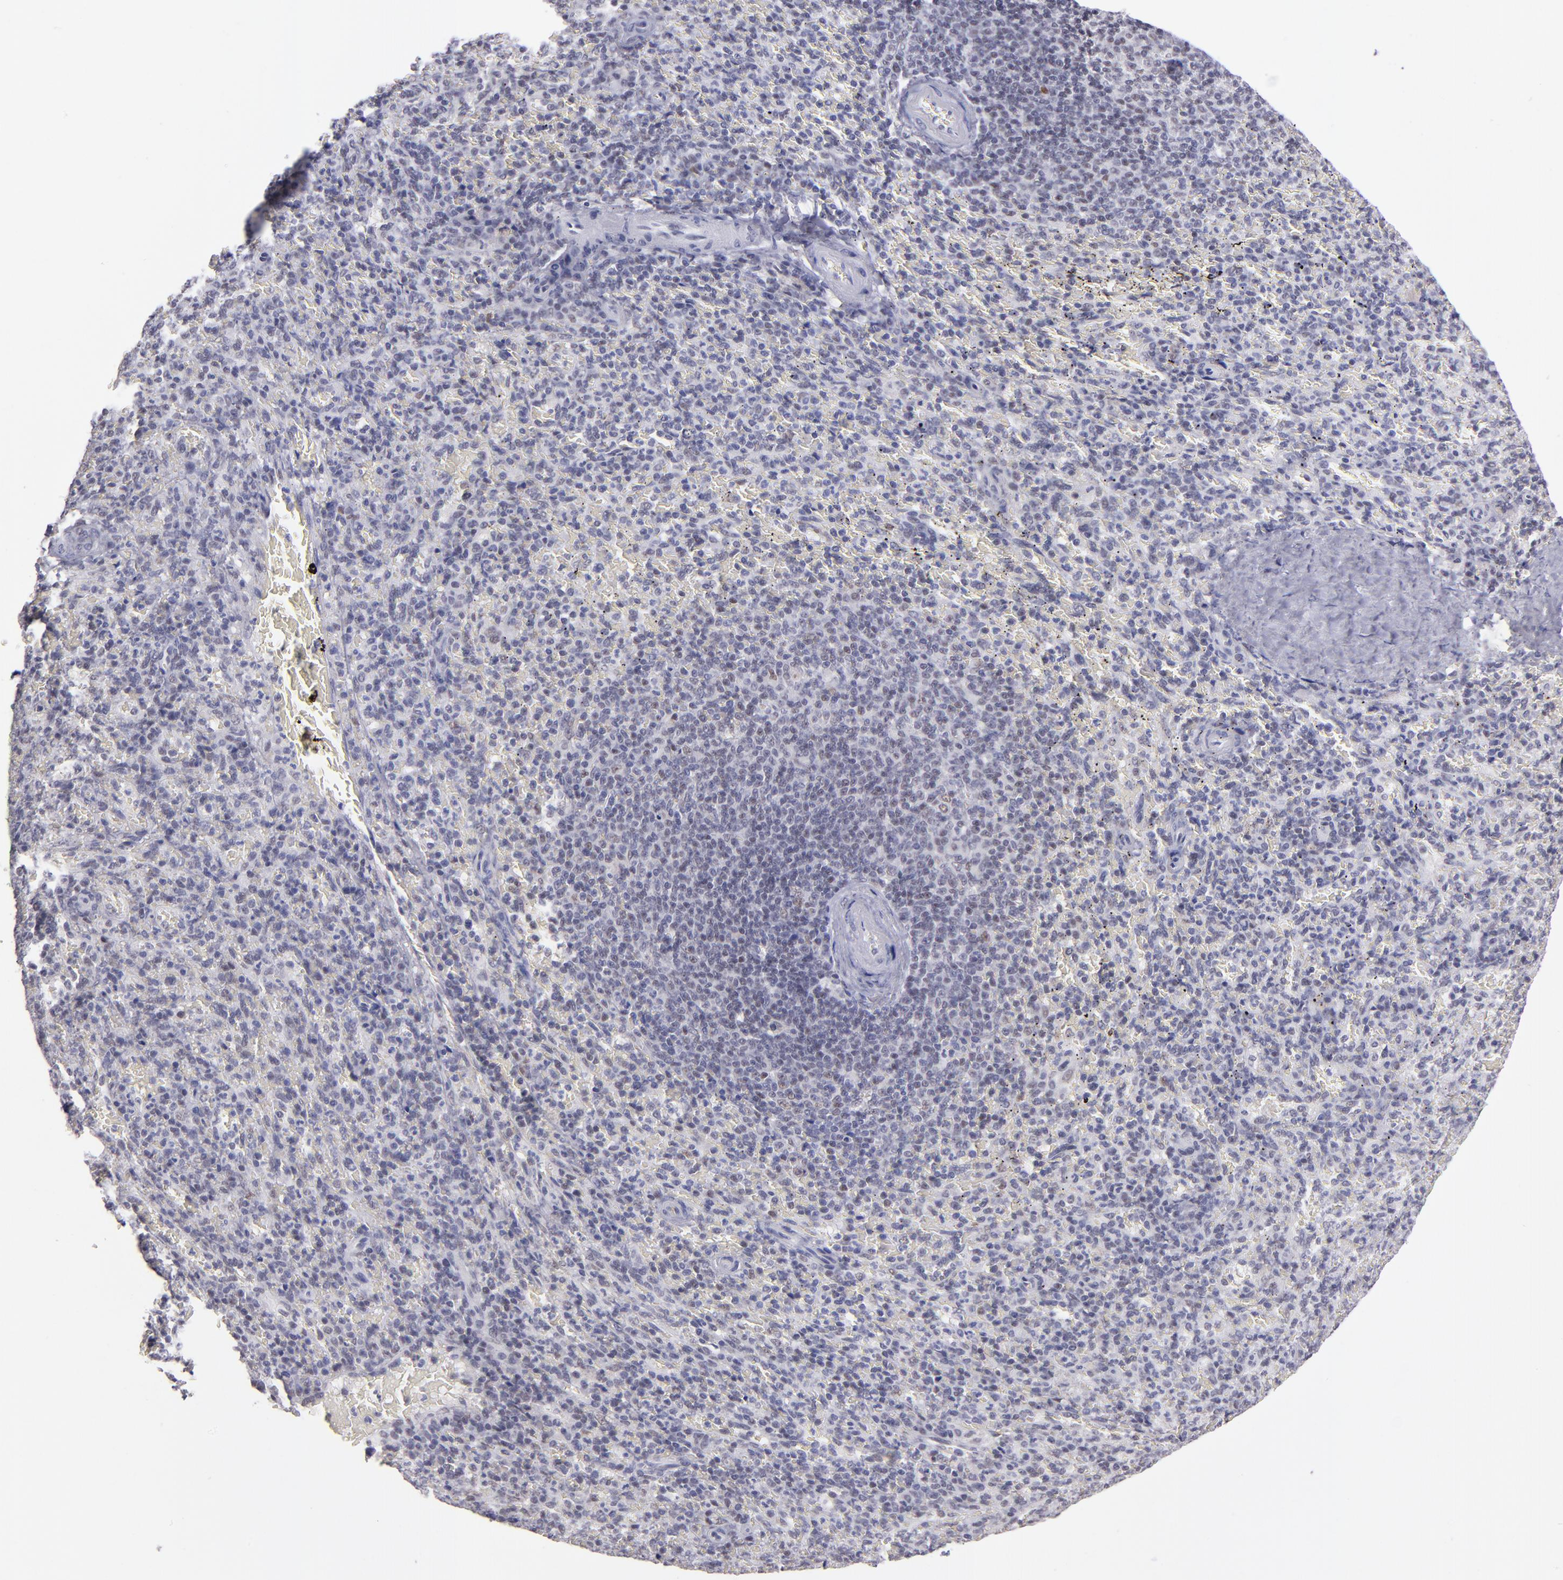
{"staining": {"intensity": "weak", "quantity": "<25%", "location": "nuclear"}, "tissue": "spleen", "cell_type": "Cells in red pulp", "image_type": "normal", "snomed": [{"axis": "morphology", "description": "Normal tissue, NOS"}, {"axis": "topography", "description": "Spleen"}], "caption": "IHC photomicrograph of unremarkable spleen: human spleen stained with DAB exhibits no significant protein expression in cells in red pulp.", "gene": "OTUB2", "patient": {"sex": "female", "age": 43}}